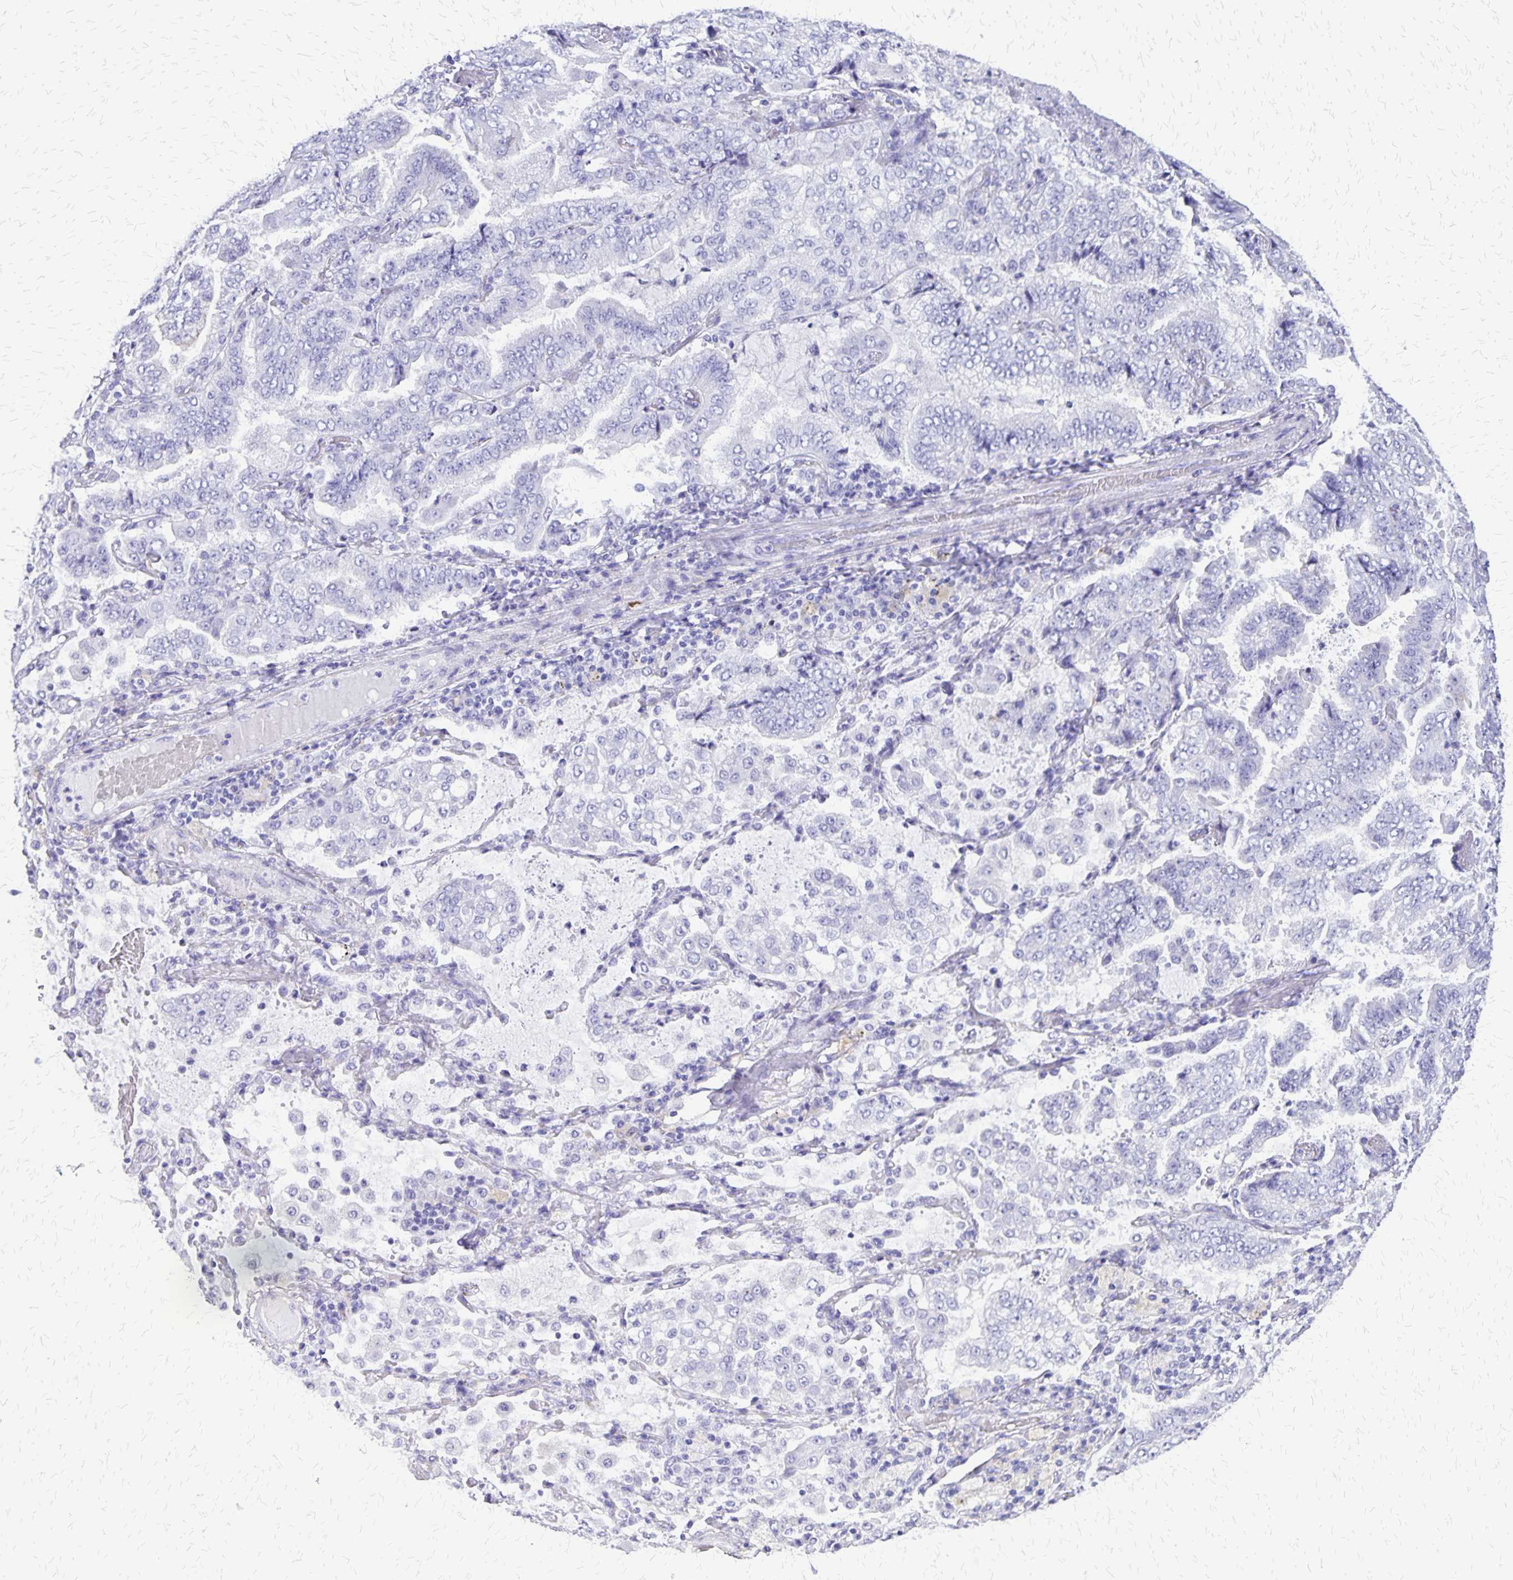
{"staining": {"intensity": "negative", "quantity": "none", "location": "none"}, "tissue": "lung cancer", "cell_type": "Tumor cells", "image_type": "cancer", "snomed": [{"axis": "morphology", "description": "Aneuploidy"}, {"axis": "morphology", "description": "Adenocarcinoma, NOS"}, {"axis": "morphology", "description": "Adenocarcinoma, metastatic, NOS"}, {"axis": "topography", "description": "Lymph node"}, {"axis": "topography", "description": "Lung"}], "caption": "IHC of adenocarcinoma (lung) shows no staining in tumor cells. Nuclei are stained in blue.", "gene": "SLC13A2", "patient": {"sex": "female", "age": 48}}